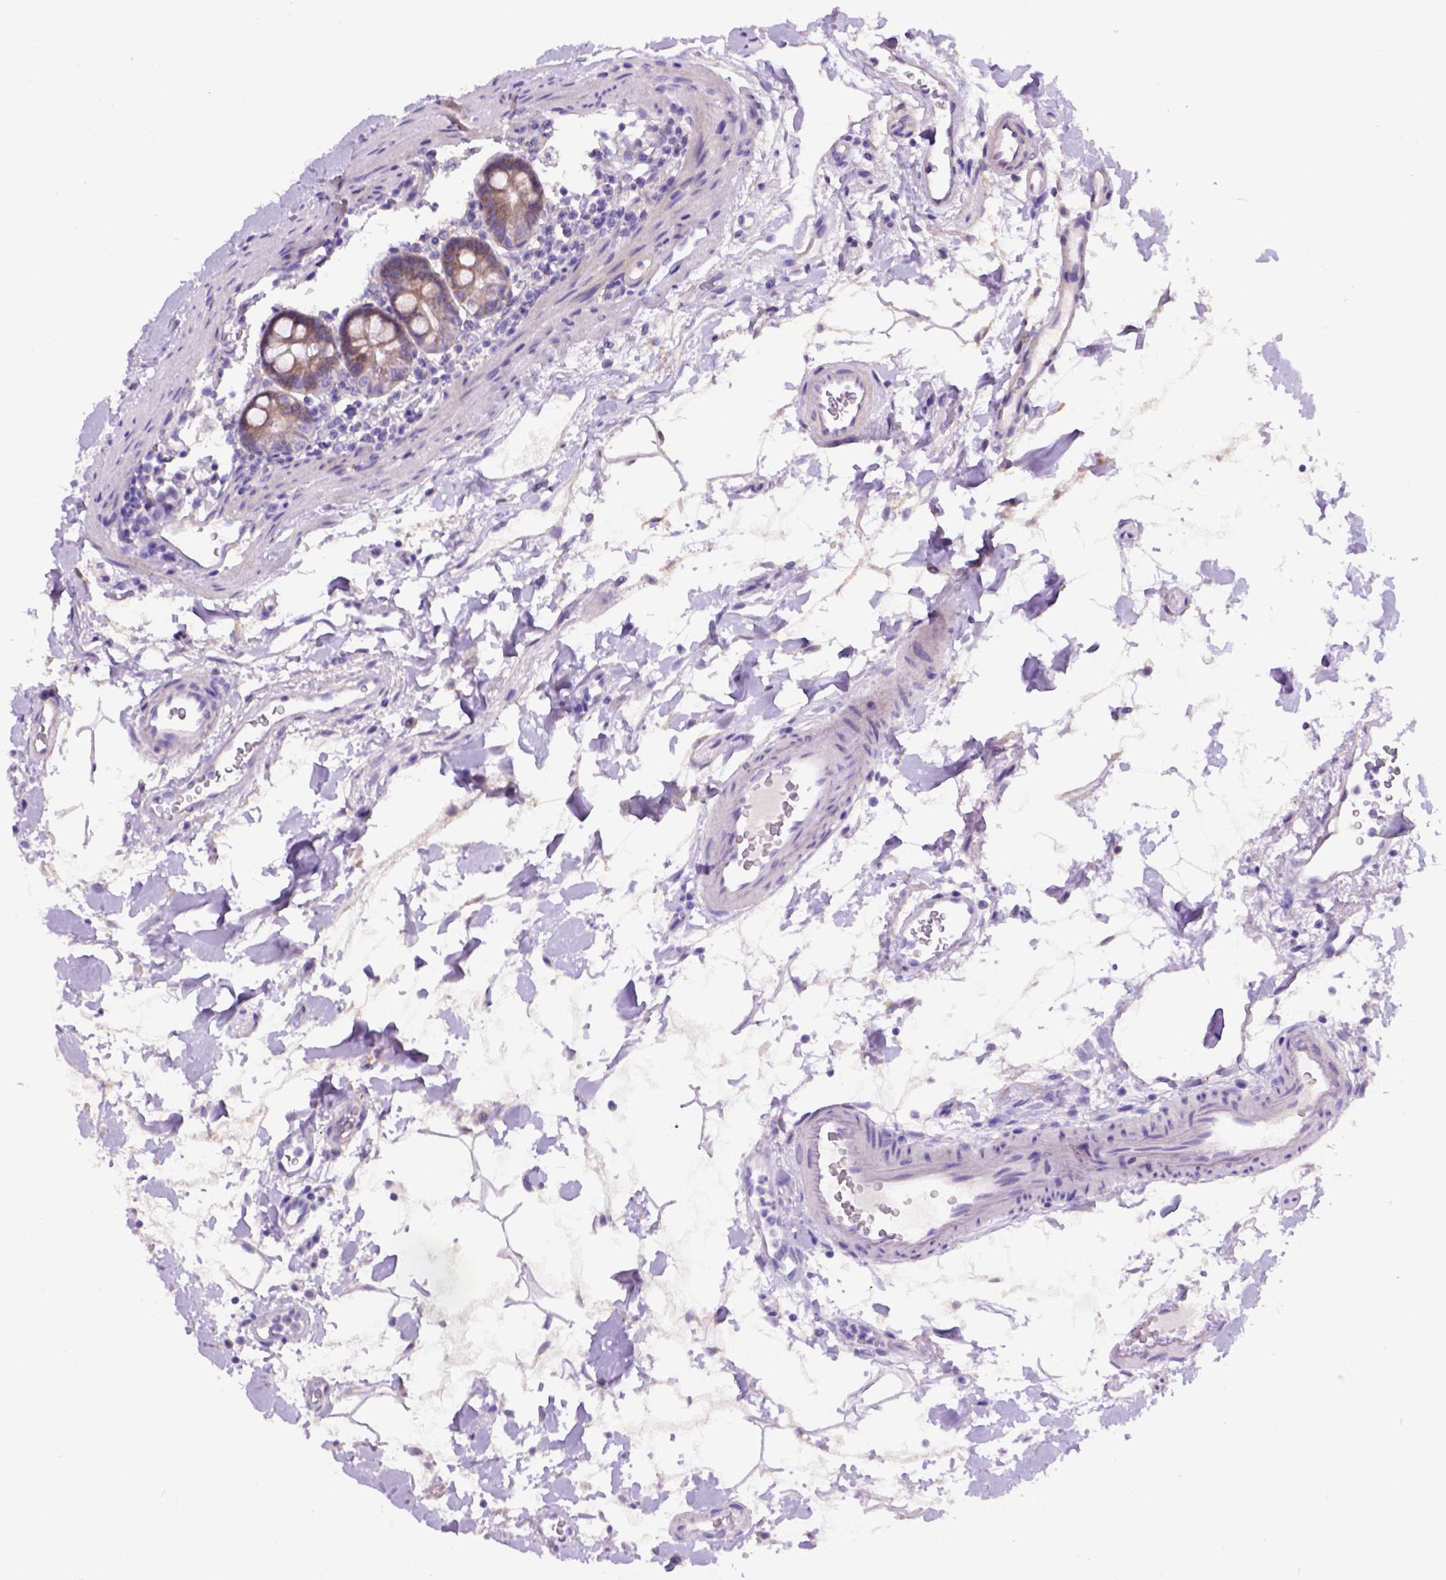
{"staining": {"intensity": "weak", "quantity": "25%-75%", "location": "cytoplasmic/membranous"}, "tissue": "duodenum", "cell_type": "Glandular cells", "image_type": "normal", "snomed": [{"axis": "morphology", "description": "Normal tissue, NOS"}, {"axis": "topography", "description": "Pancreas"}, {"axis": "topography", "description": "Duodenum"}], "caption": "Glandular cells exhibit weak cytoplasmic/membranous expression in about 25%-75% of cells in normal duodenum. (DAB (3,3'-diaminobenzidine) IHC, brown staining for protein, blue staining for nuclei).", "gene": "EGFR", "patient": {"sex": "male", "age": 59}}